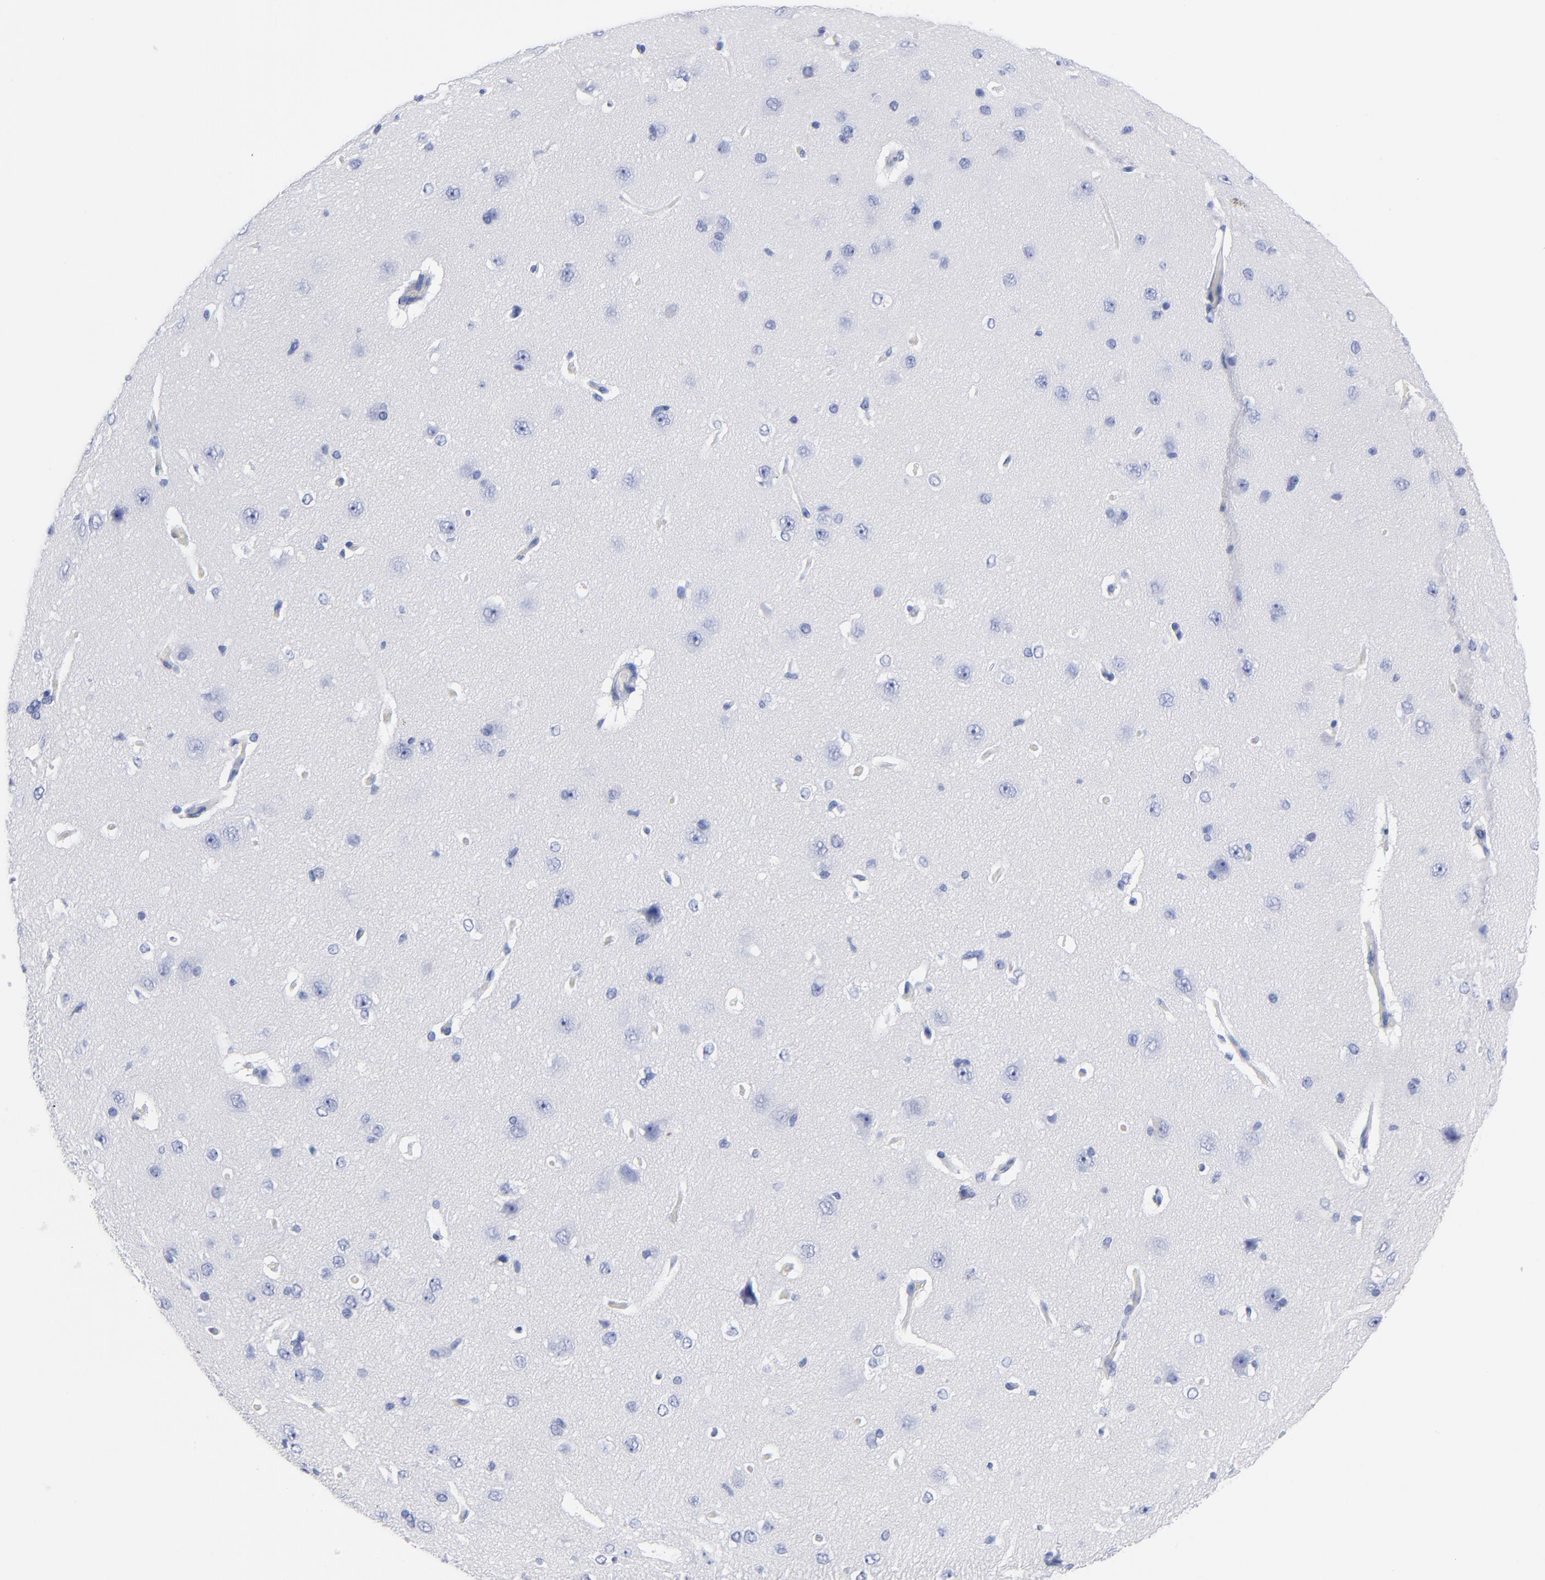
{"staining": {"intensity": "negative", "quantity": "none", "location": "none"}, "tissue": "cerebral cortex", "cell_type": "Endothelial cells", "image_type": "normal", "snomed": [{"axis": "morphology", "description": "Normal tissue, NOS"}, {"axis": "topography", "description": "Cerebral cortex"}], "caption": "IHC of normal human cerebral cortex shows no expression in endothelial cells. (DAB (3,3'-diaminobenzidine) immunohistochemistry with hematoxylin counter stain).", "gene": "ACY1", "patient": {"sex": "female", "age": 45}}